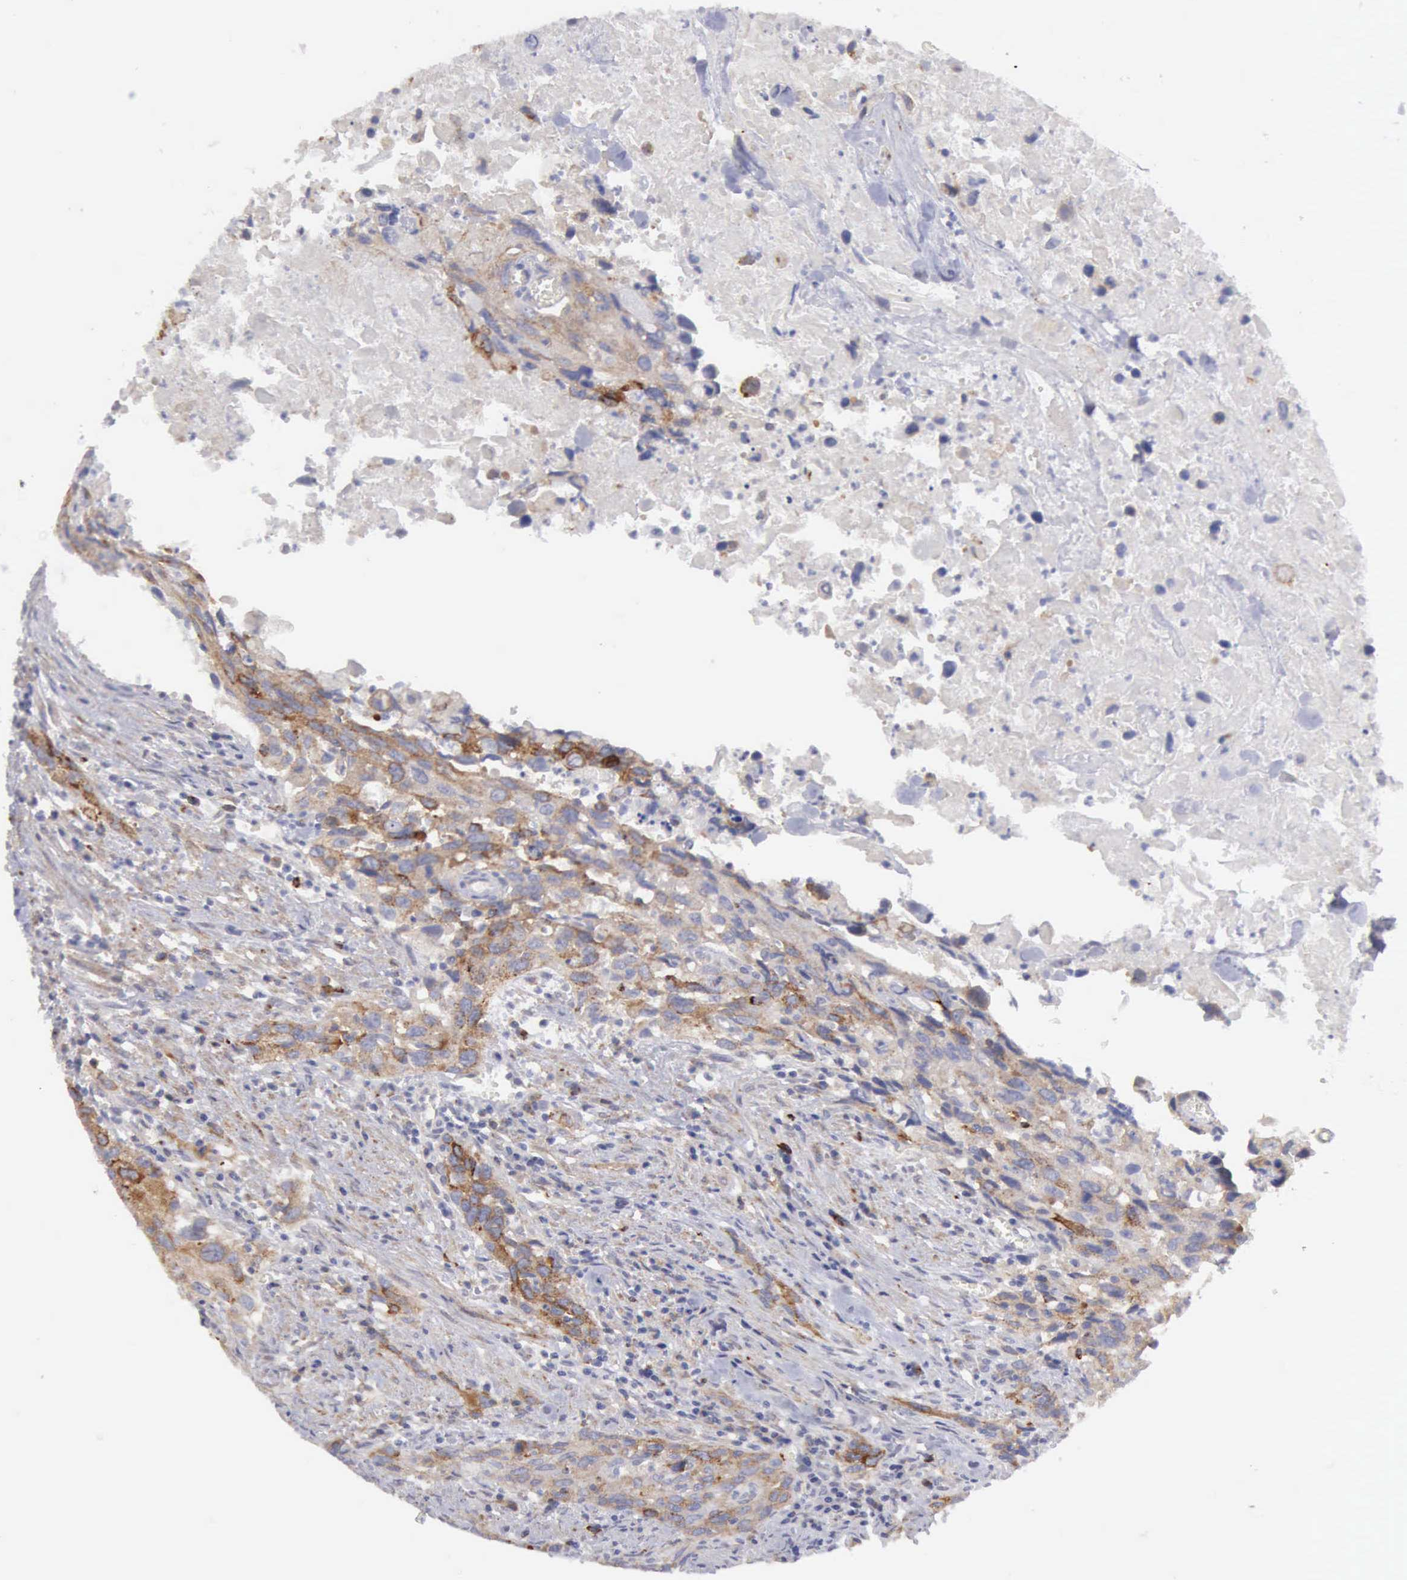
{"staining": {"intensity": "moderate", "quantity": ">75%", "location": "cytoplasmic/membranous"}, "tissue": "urothelial cancer", "cell_type": "Tumor cells", "image_type": "cancer", "snomed": [{"axis": "morphology", "description": "Urothelial carcinoma, High grade"}, {"axis": "topography", "description": "Urinary bladder"}], "caption": "An image of high-grade urothelial carcinoma stained for a protein exhibits moderate cytoplasmic/membranous brown staining in tumor cells.", "gene": "TFRC", "patient": {"sex": "male", "age": 71}}